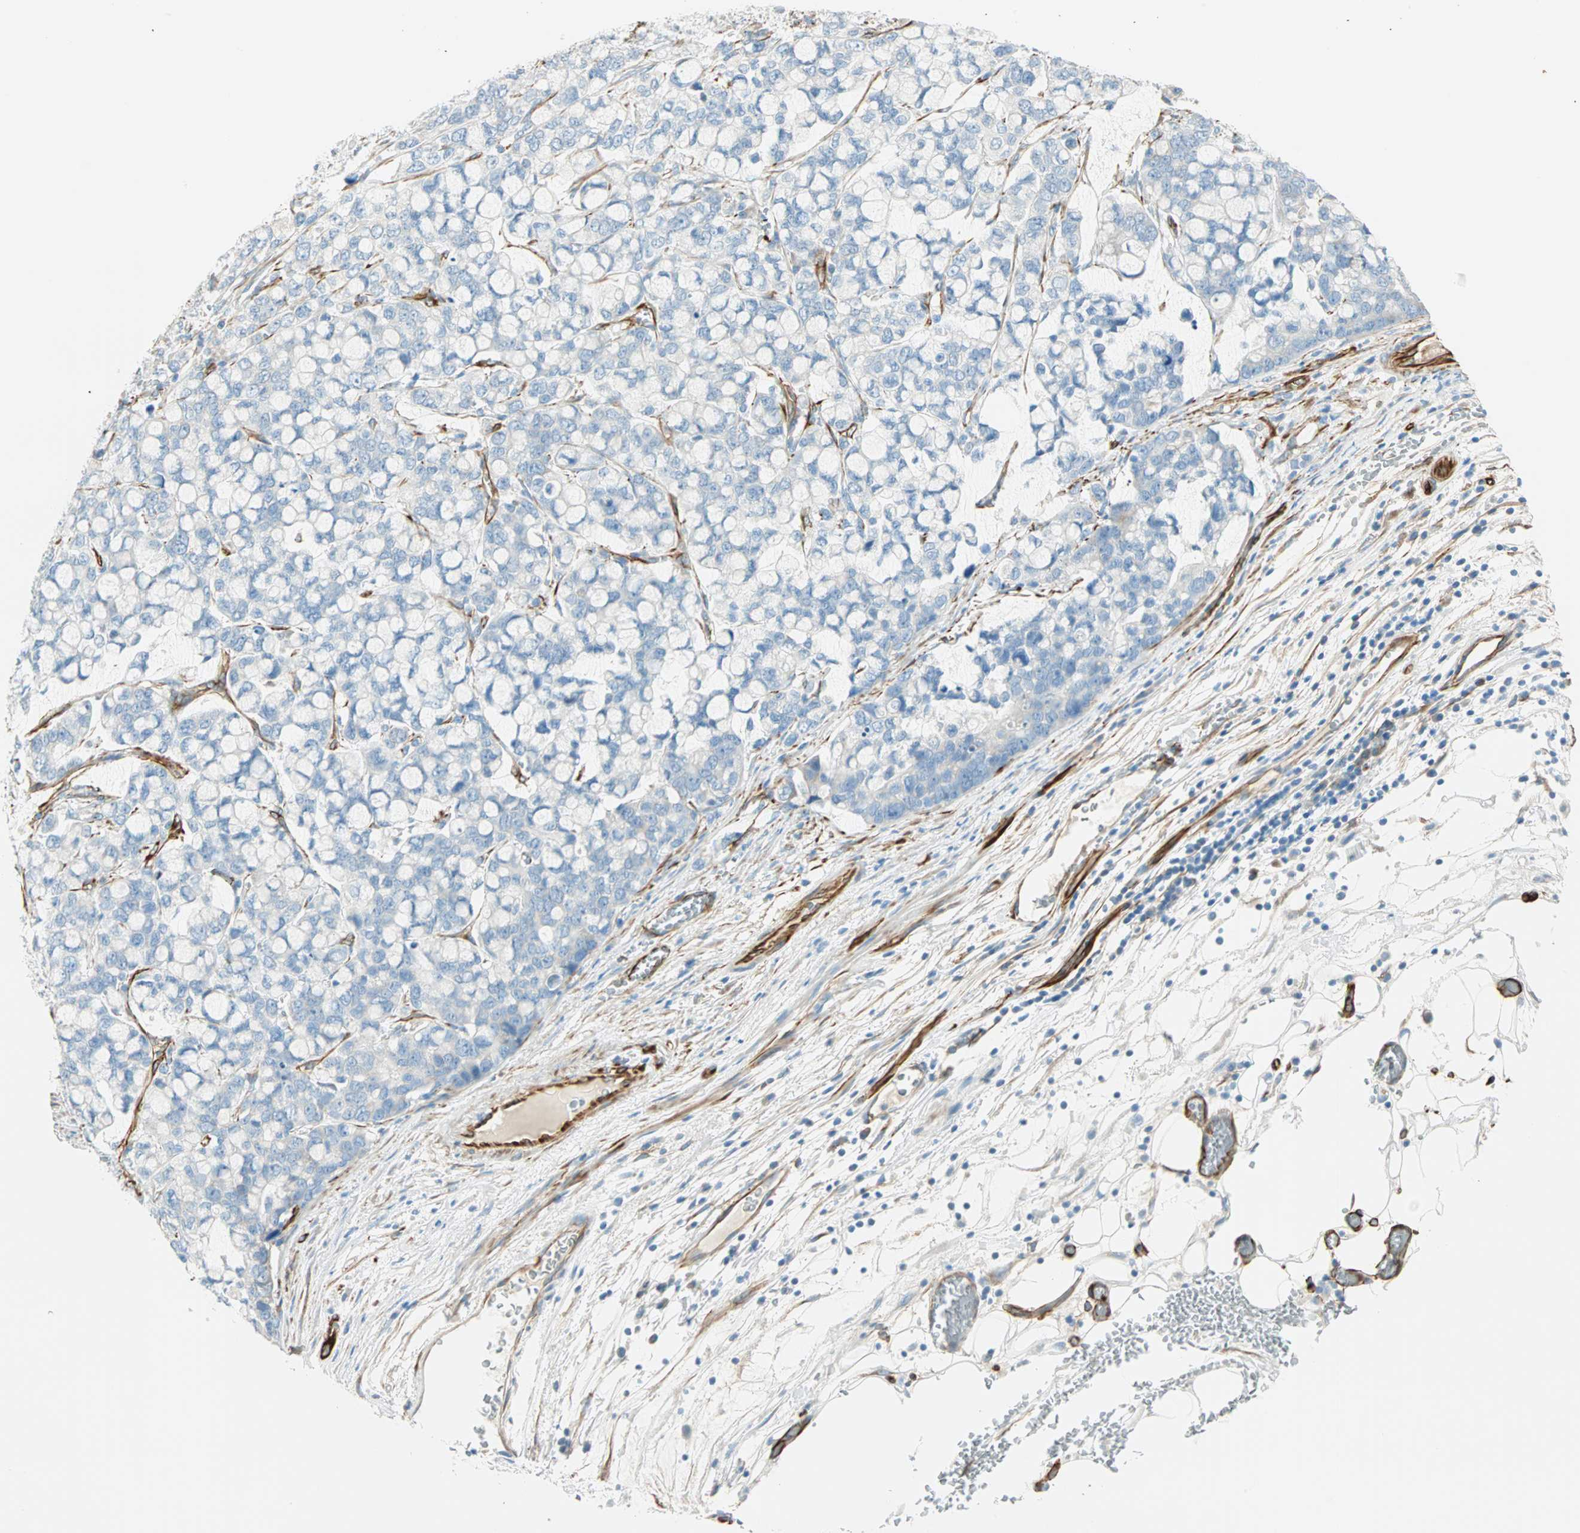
{"staining": {"intensity": "negative", "quantity": "none", "location": "none"}, "tissue": "stomach cancer", "cell_type": "Tumor cells", "image_type": "cancer", "snomed": [{"axis": "morphology", "description": "Adenocarcinoma, NOS"}, {"axis": "topography", "description": "Stomach, lower"}], "caption": "This image is of stomach cancer (adenocarcinoma) stained with immunohistochemistry to label a protein in brown with the nuclei are counter-stained blue. There is no positivity in tumor cells.", "gene": "NES", "patient": {"sex": "male", "age": 84}}